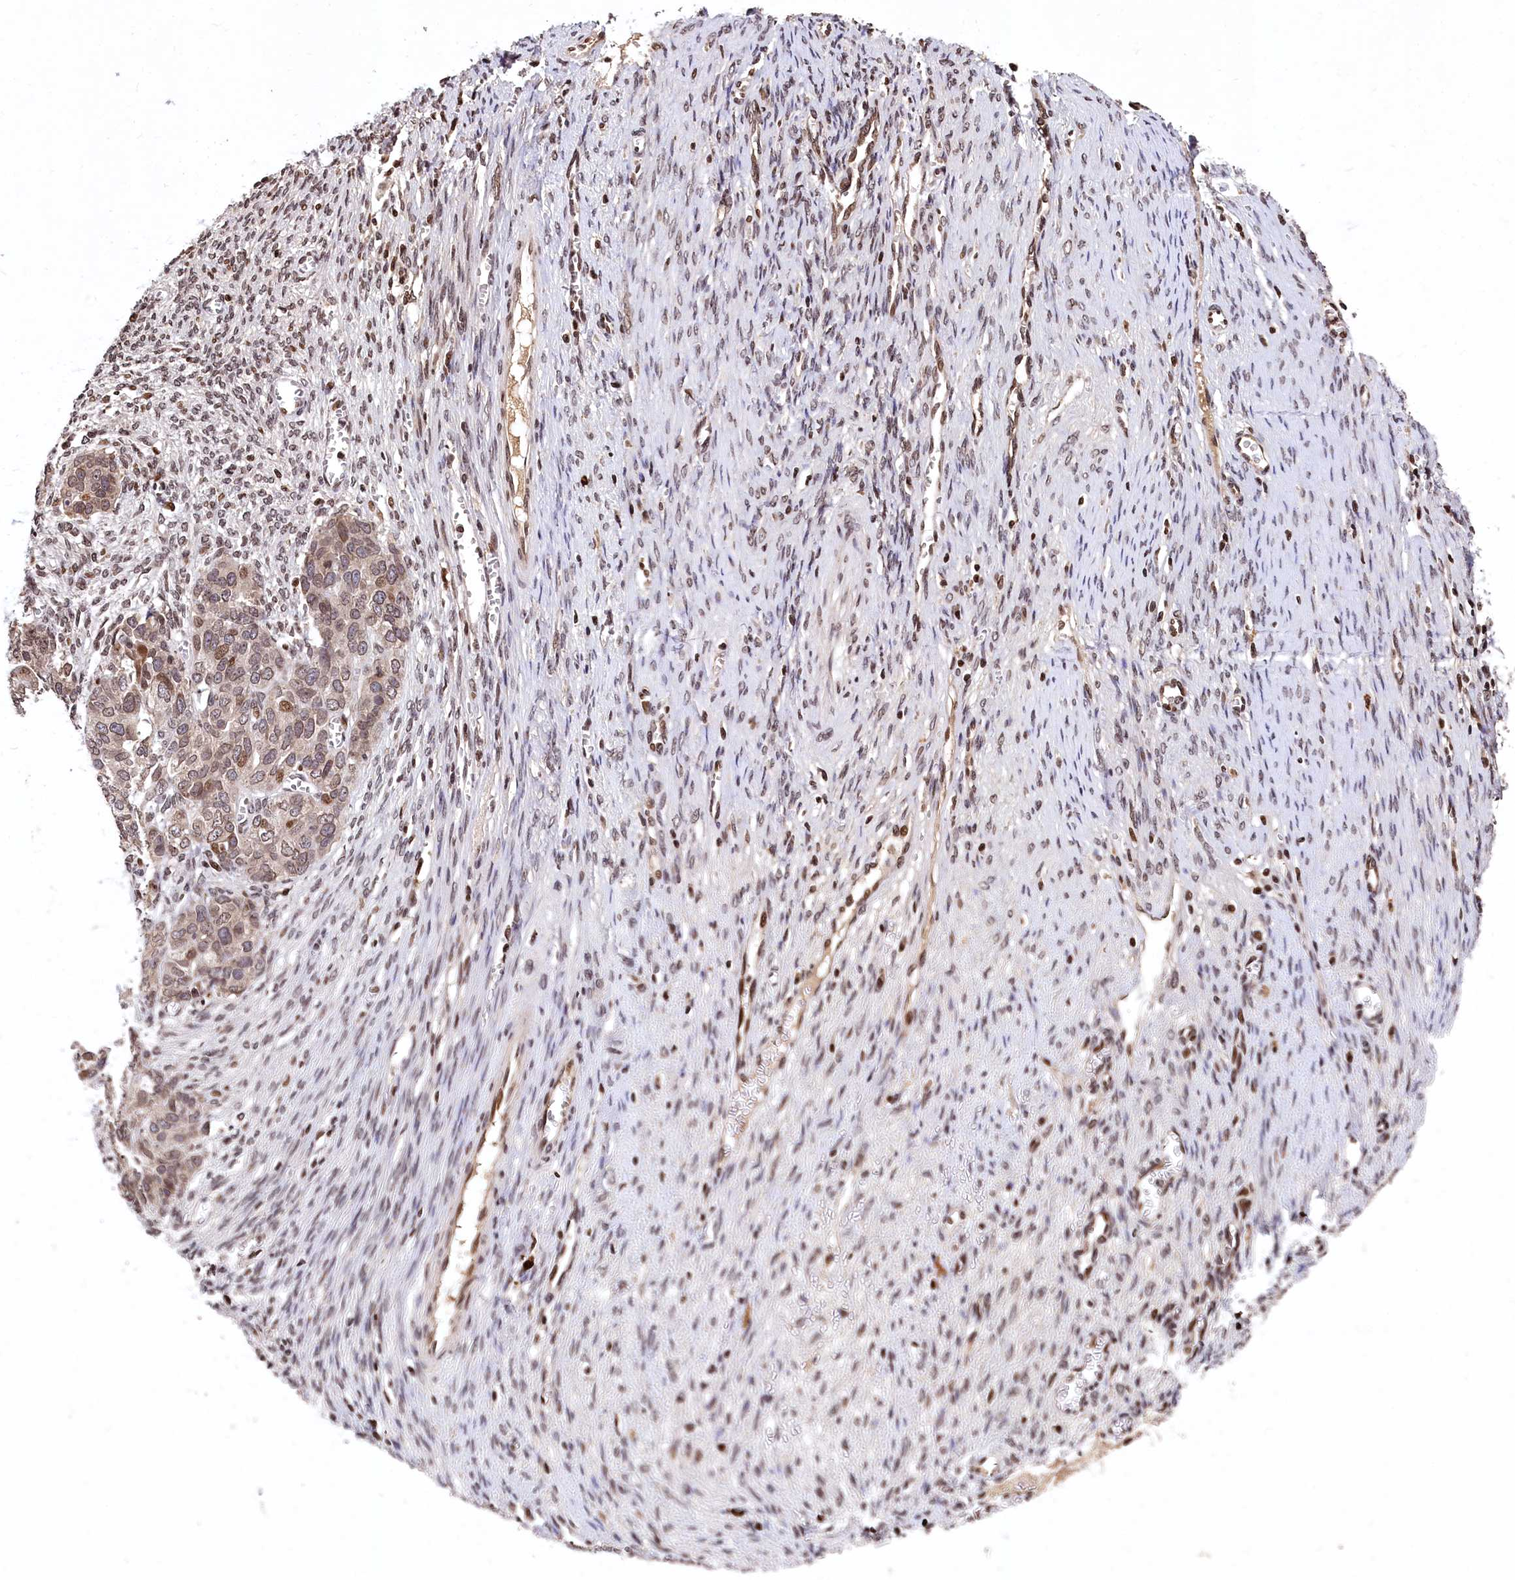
{"staining": {"intensity": "moderate", "quantity": ">75%", "location": "cytoplasmic/membranous,nuclear"}, "tissue": "ovarian cancer", "cell_type": "Tumor cells", "image_type": "cancer", "snomed": [{"axis": "morphology", "description": "Cystadenocarcinoma, serous, NOS"}, {"axis": "topography", "description": "Ovary"}], "caption": "Immunohistochemistry of ovarian cancer displays medium levels of moderate cytoplasmic/membranous and nuclear expression in approximately >75% of tumor cells.", "gene": "FAM217B", "patient": {"sex": "female", "age": 44}}